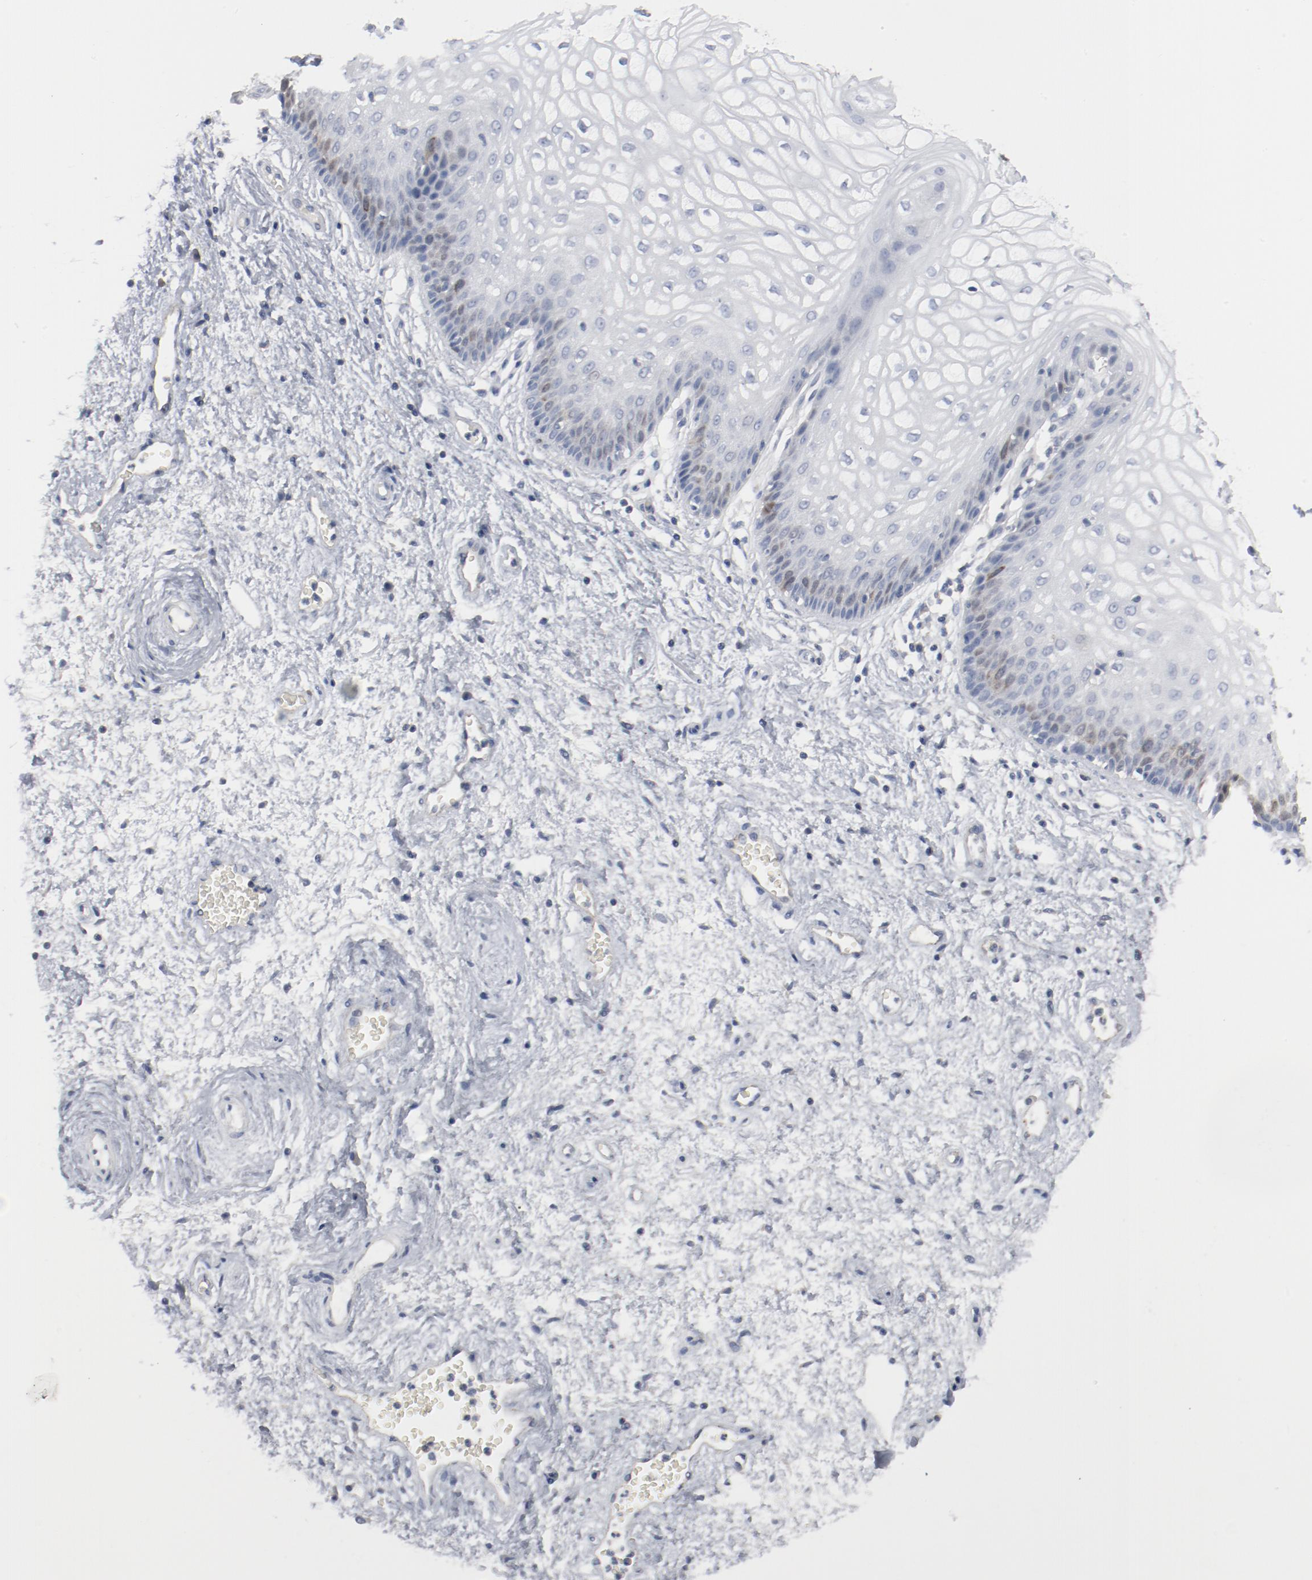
{"staining": {"intensity": "weak", "quantity": "<25%", "location": "nuclear"}, "tissue": "vagina", "cell_type": "Squamous epithelial cells", "image_type": "normal", "snomed": [{"axis": "morphology", "description": "Normal tissue, NOS"}, {"axis": "topography", "description": "Vagina"}], "caption": "This is an immunohistochemistry (IHC) photomicrograph of unremarkable vagina. There is no staining in squamous epithelial cells.", "gene": "CDK1", "patient": {"sex": "female", "age": 34}}